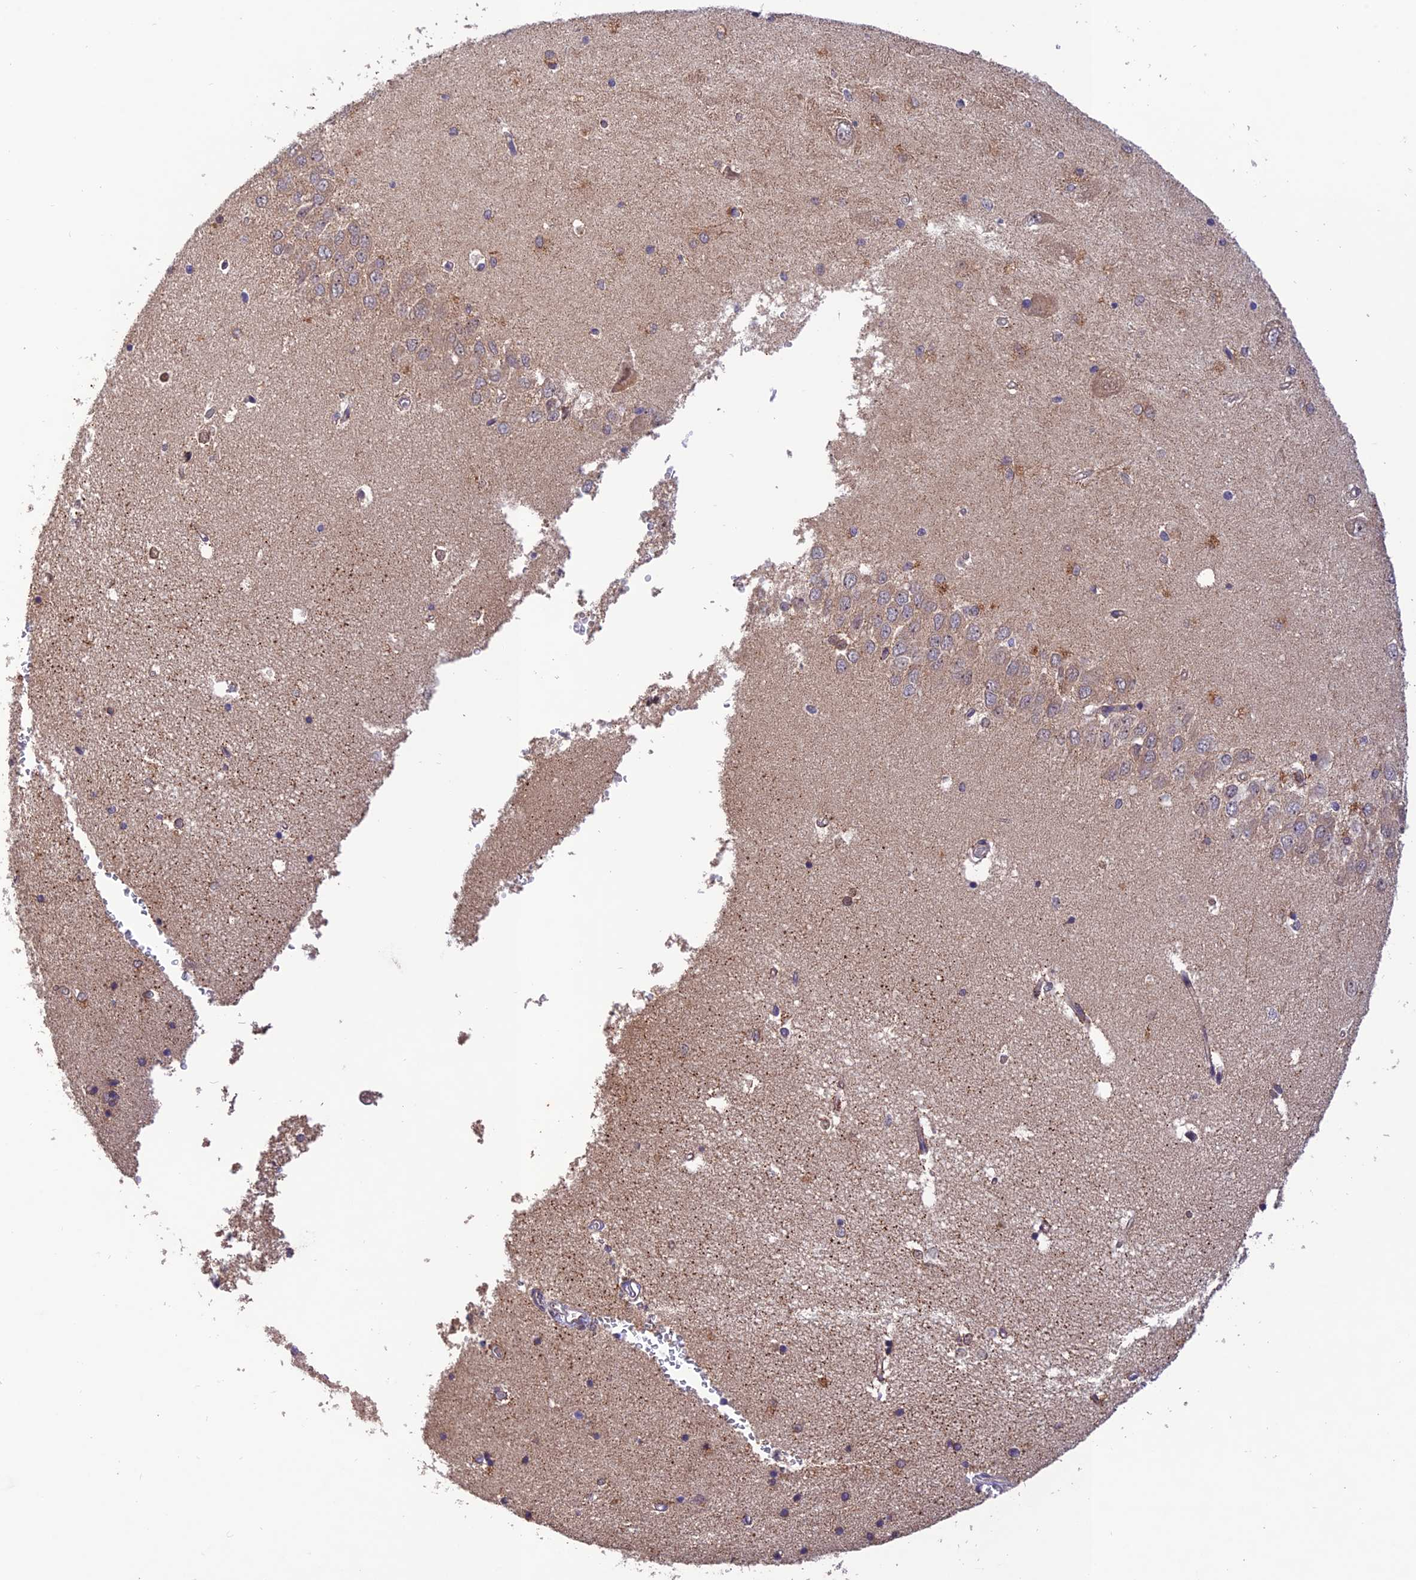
{"staining": {"intensity": "weak", "quantity": "<25%", "location": "cytoplasmic/membranous"}, "tissue": "hippocampus", "cell_type": "Glial cells", "image_type": "normal", "snomed": [{"axis": "morphology", "description": "Normal tissue, NOS"}, {"axis": "topography", "description": "Hippocampus"}], "caption": "Human hippocampus stained for a protein using immunohistochemistry reveals no positivity in glial cells.", "gene": "REV1", "patient": {"sex": "male", "age": 45}}